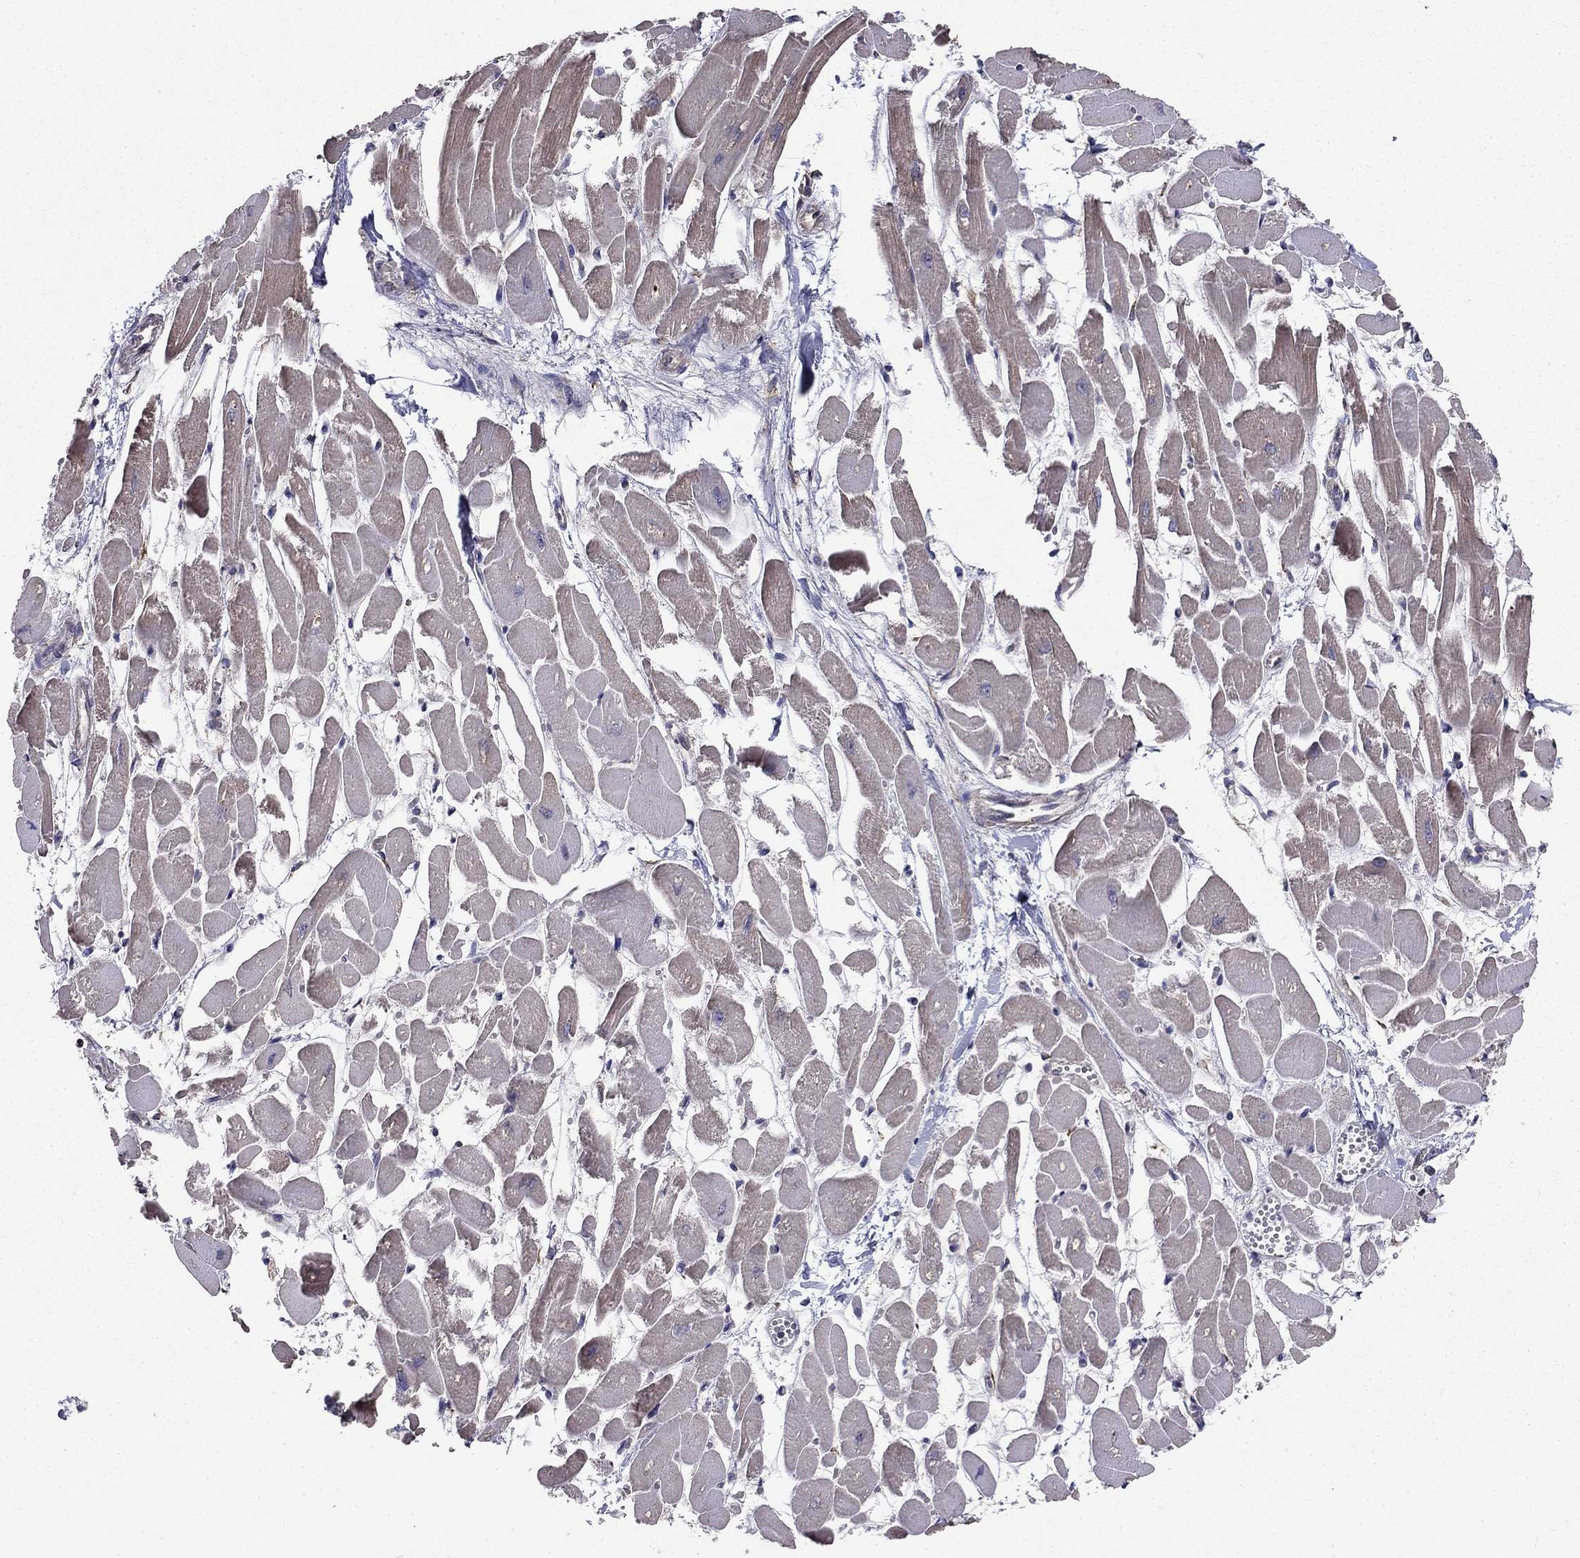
{"staining": {"intensity": "moderate", "quantity": "25%-75%", "location": "cytoplasmic/membranous"}, "tissue": "heart muscle", "cell_type": "Cardiomyocytes", "image_type": "normal", "snomed": [{"axis": "morphology", "description": "Normal tissue, NOS"}, {"axis": "topography", "description": "Heart"}], "caption": "Protein analysis of normal heart muscle displays moderate cytoplasmic/membranous positivity in about 25%-75% of cardiomyocytes.", "gene": "NKIRAS1", "patient": {"sex": "female", "age": 52}}